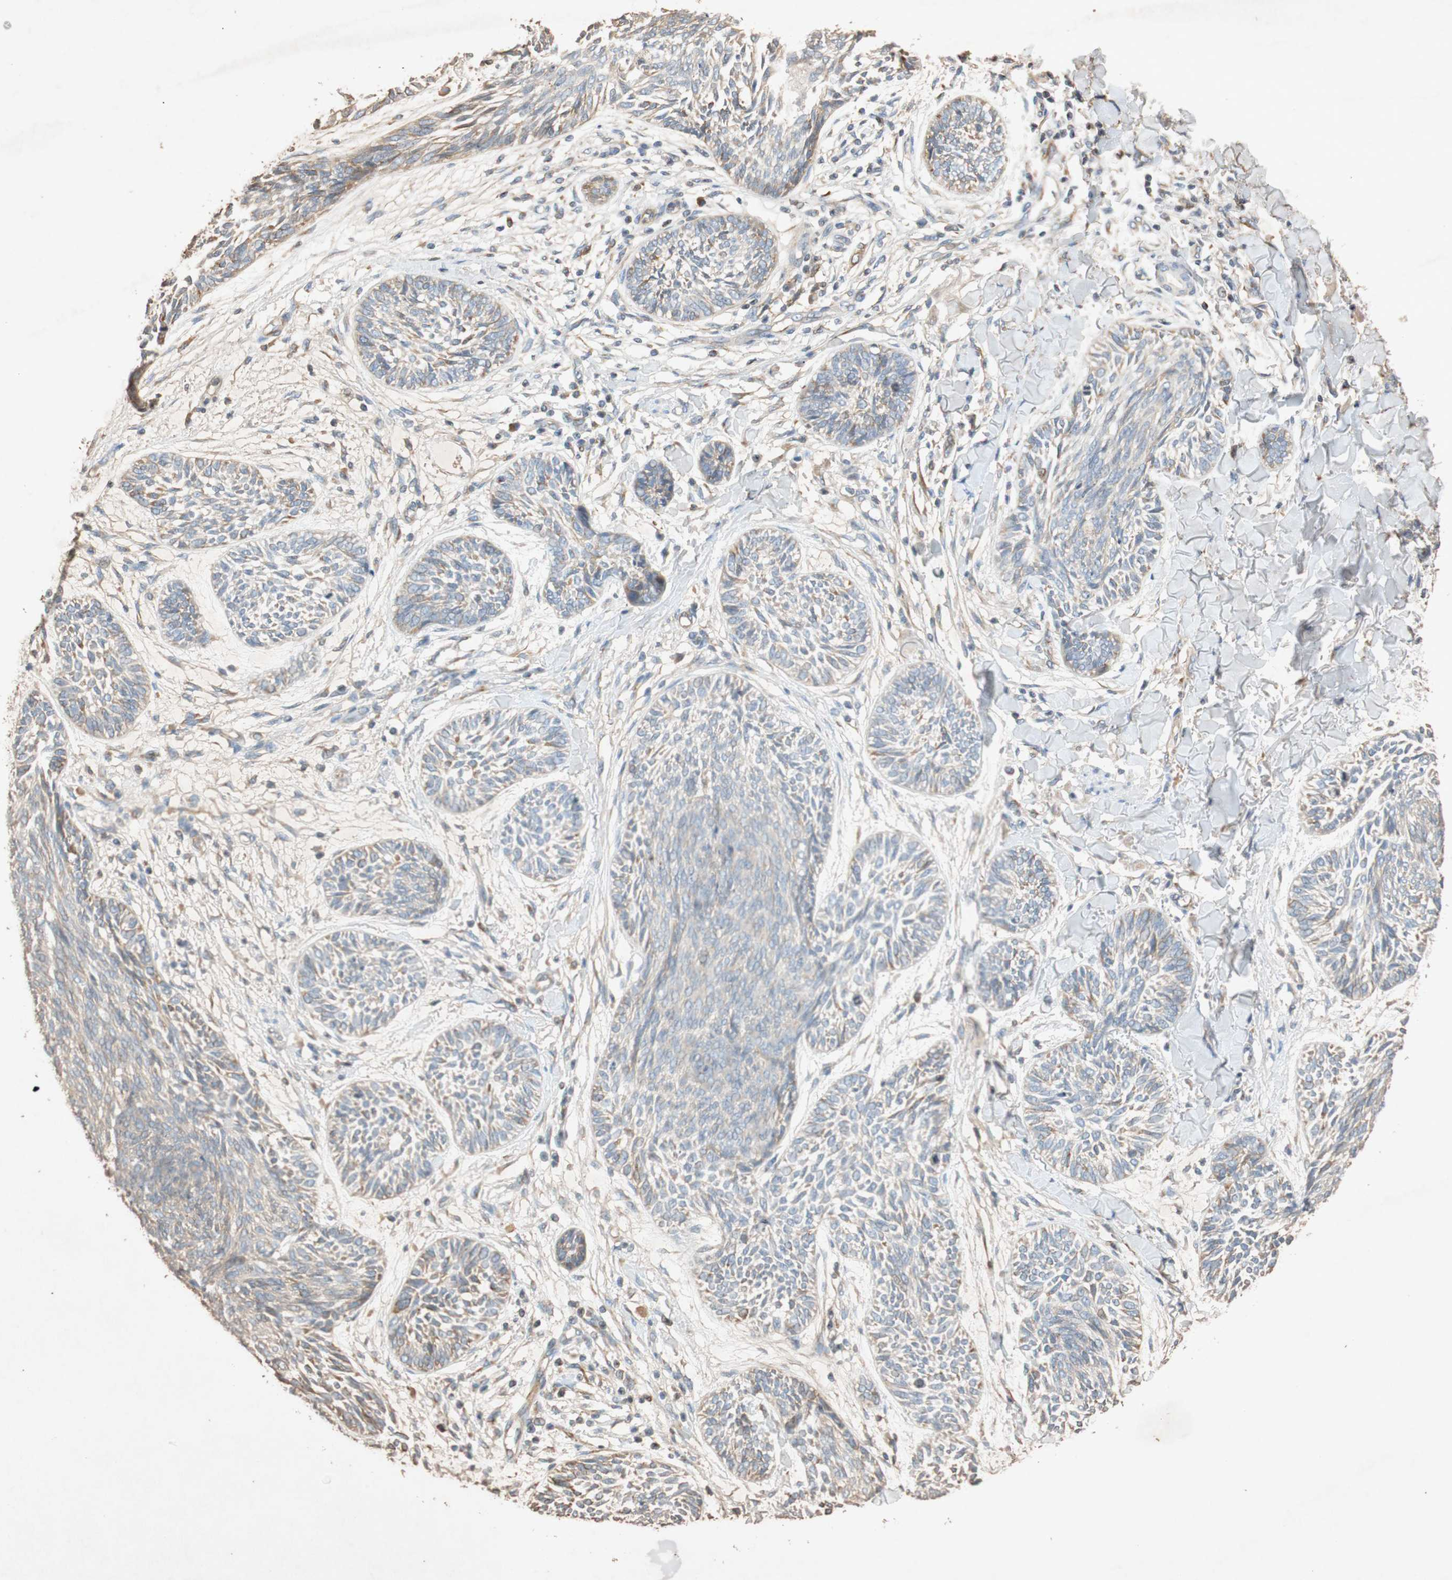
{"staining": {"intensity": "weak", "quantity": "25%-75%", "location": "cytoplasmic/membranous"}, "tissue": "skin cancer", "cell_type": "Tumor cells", "image_type": "cancer", "snomed": [{"axis": "morphology", "description": "Papilloma, NOS"}, {"axis": "morphology", "description": "Basal cell carcinoma"}, {"axis": "topography", "description": "Skin"}], "caption": "Immunohistochemical staining of papilloma (skin) displays low levels of weak cytoplasmic/membranous protein staining in about 25%-75% of tumor cells.", "gene": "TUBB", "patient": {"sex": "male", "age": 87}}